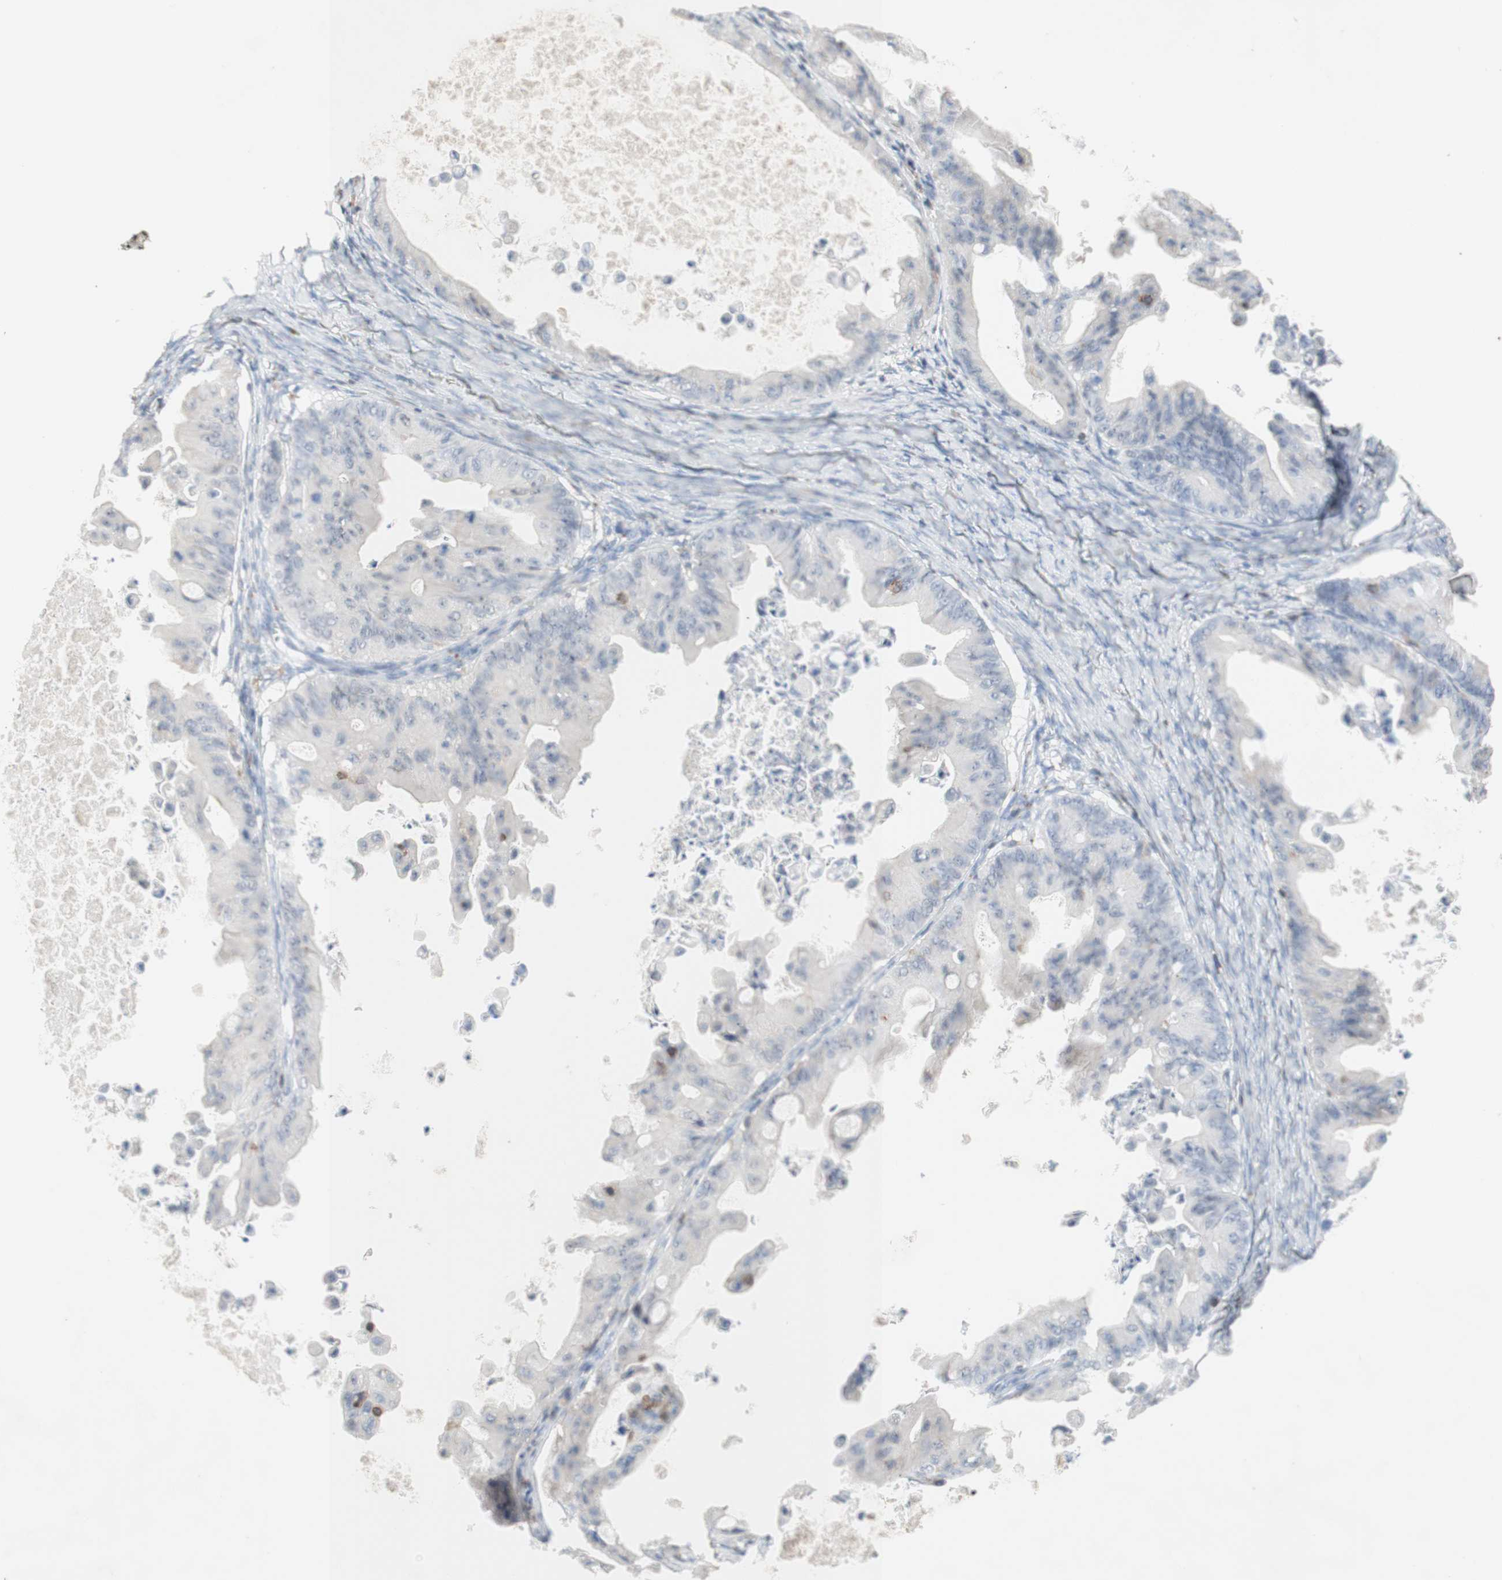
{"staining": {"intensity": "negative", "quantity": "none", "location": "none"}, "tissue": "ovarian cancer", "cell_type": "Tumor cells", "image_type": "cancer", "snomed": [{"axis": "morphology", "description": "Cystadenocarcinoma, mucinous, NOS"}, {"axis": "topography", "description": "Ovary"}], "caption": "IHC image of neoplastic tissue: ovarian cancer stained with DAB displays no significant protein staining in tumor cells.", "gene": "SPINK6", "patient": {"sex": "female", "age": 37}}